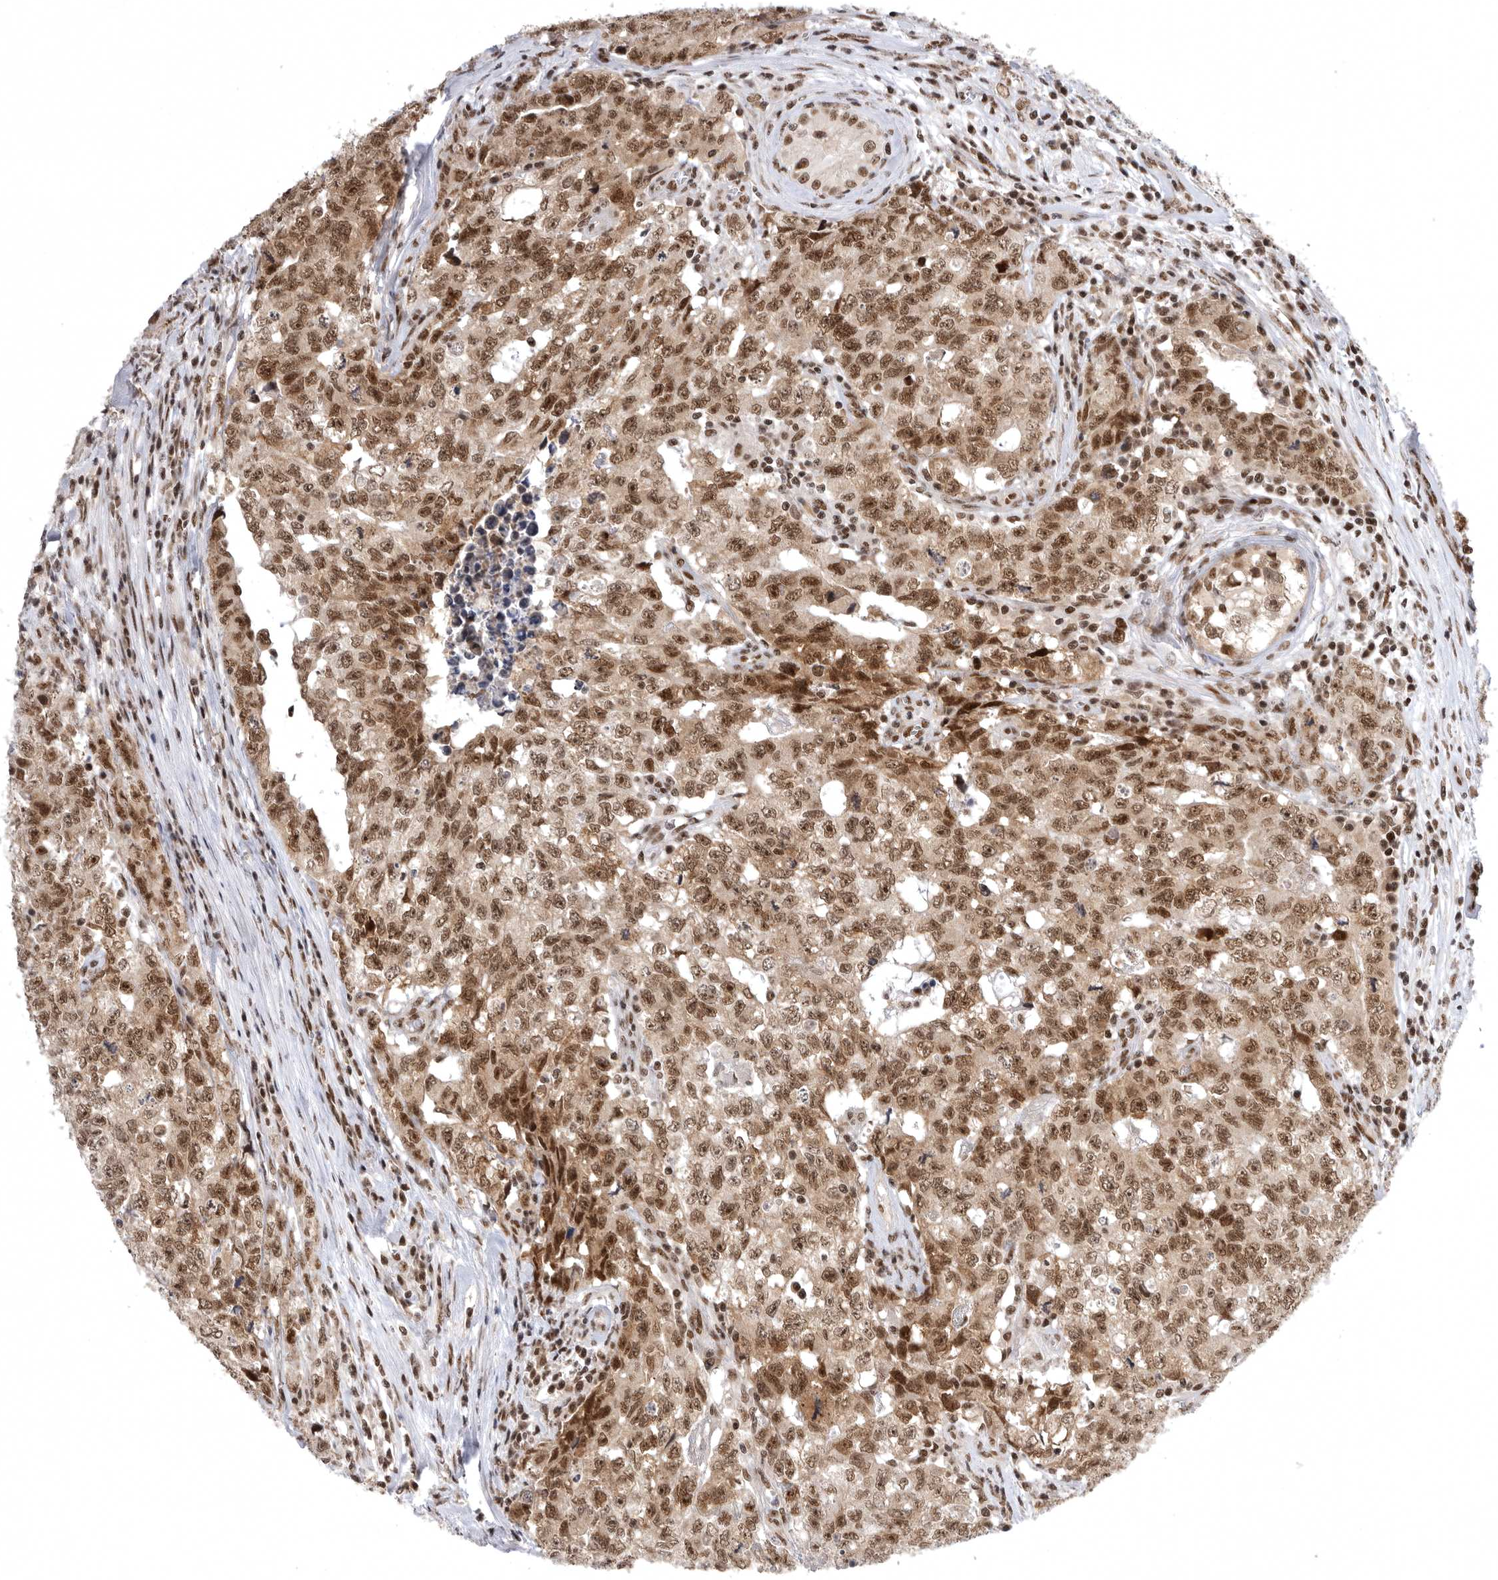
{"staining": {"intensity": "strong", "quantity": ">75%", "location": "nuclear"}, "tissue": "testis cancer", "cell_type": "Tumor cells", "image_type": "cancer", "snomed": [{"axis": "morphology", "description": "Carcinoma, Embryonal, NOS"}, {"axis": "topography", "description": "Testis"}], "caption": "Testis embryonal carcinoma stained for a protein displays strong nuclear positivity in tumor cells.", "gene": "ZNF830", "patient": {"sex": "male", "age": 28}}